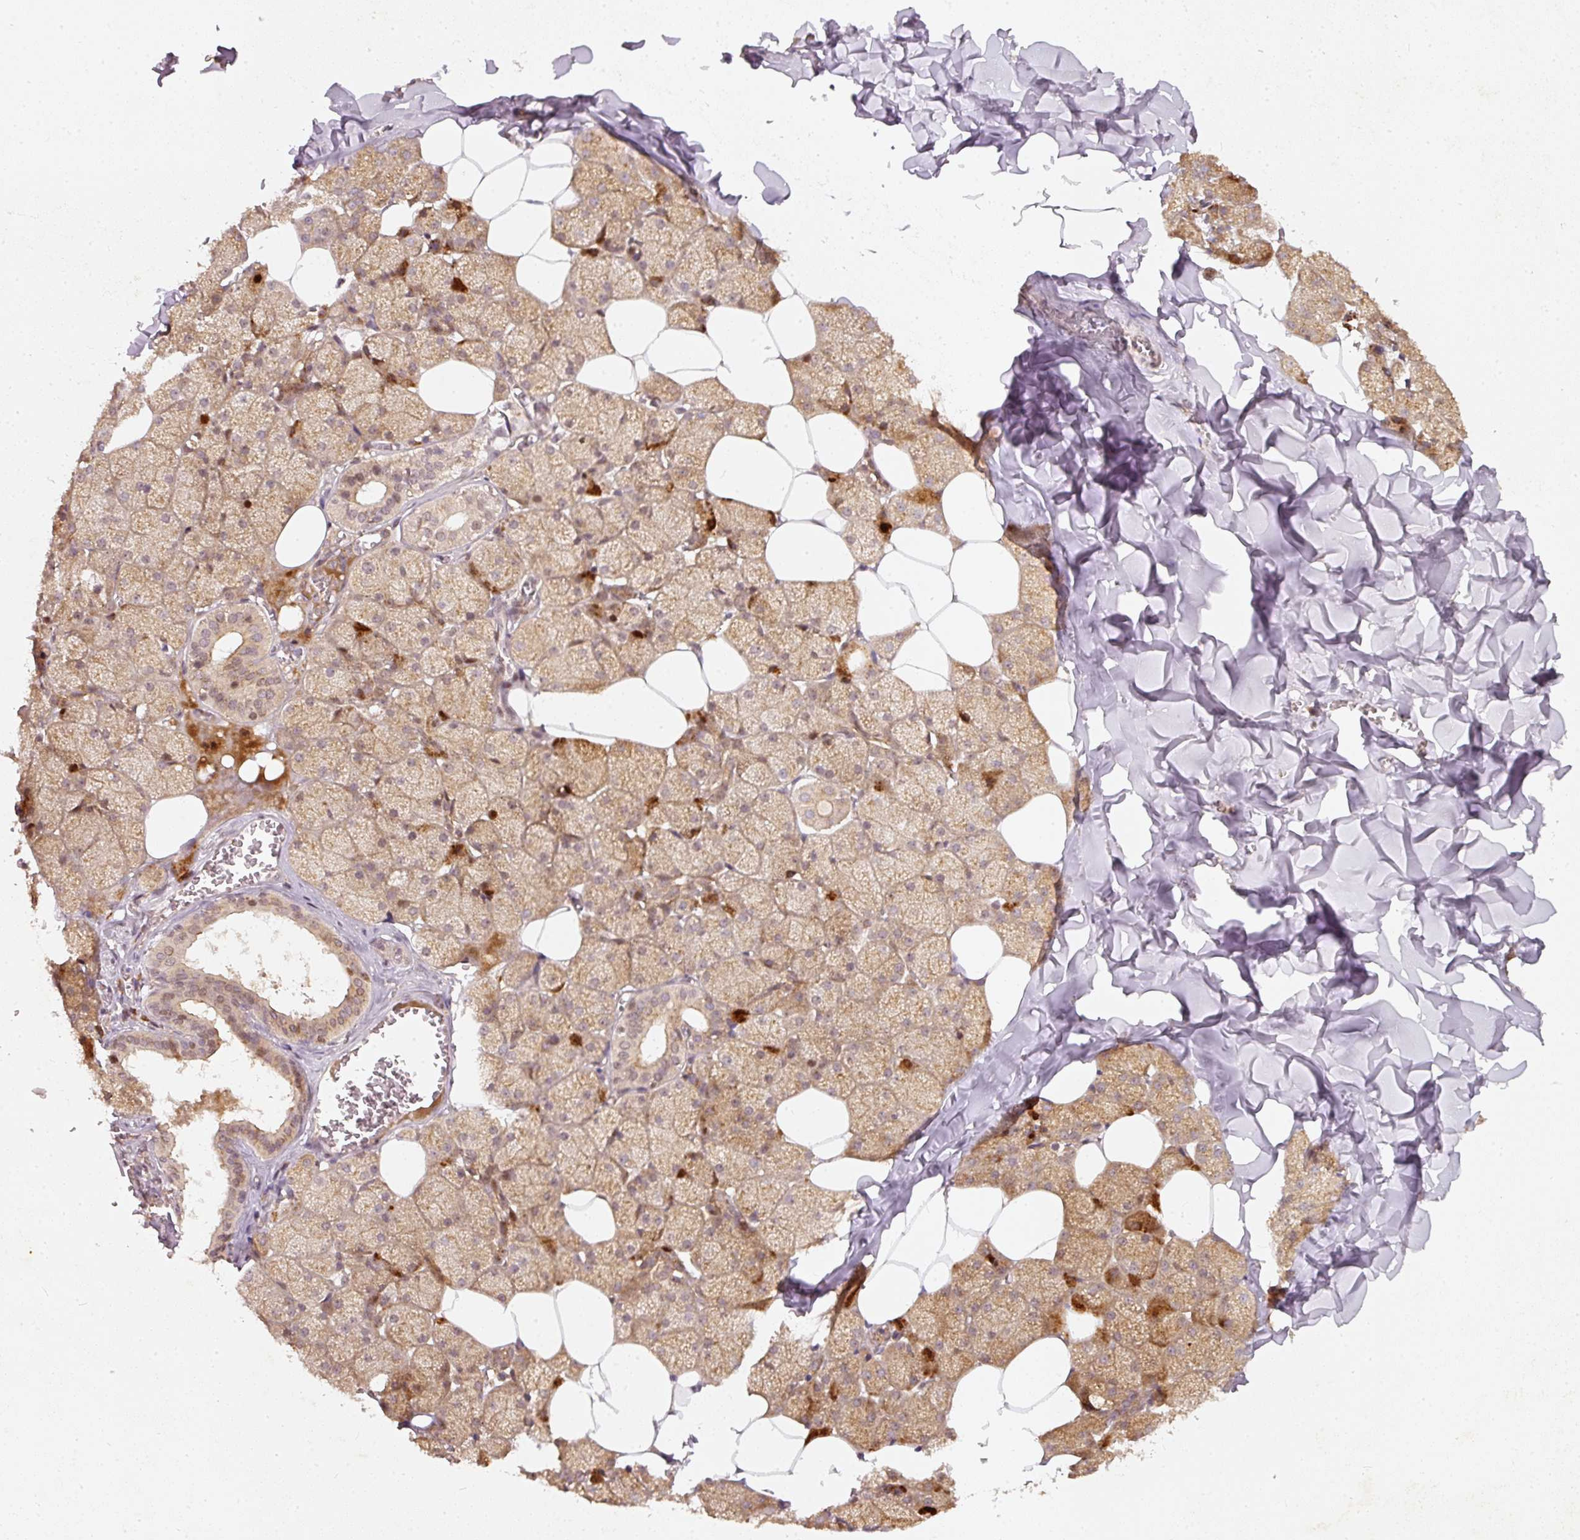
{"staining": {"intensity": "moderate", "quantity": "25%-75%", "location": "cytoplasmic/membranous,nuclear"}, "tissue": "salivary gland", "cell_type": "Glandular cells", "image_type": "normal", "snomed": [{"axis": "morphology", "description": "Normal tissue, NOS"}, {"axis": "topography", "description": "Salivary gland"}, {"axis": "topography", "description": "Peripheral nerve tissue"}], "caption": "Protein expression analysis of unremarkable human salivary gland reveals moderate cytoplasmic/membranous,nuclear staining in approximately 25%-75% of glandular cells.", "gene": "ZNF580", "patient": {"sex": "male", "age": 38}}